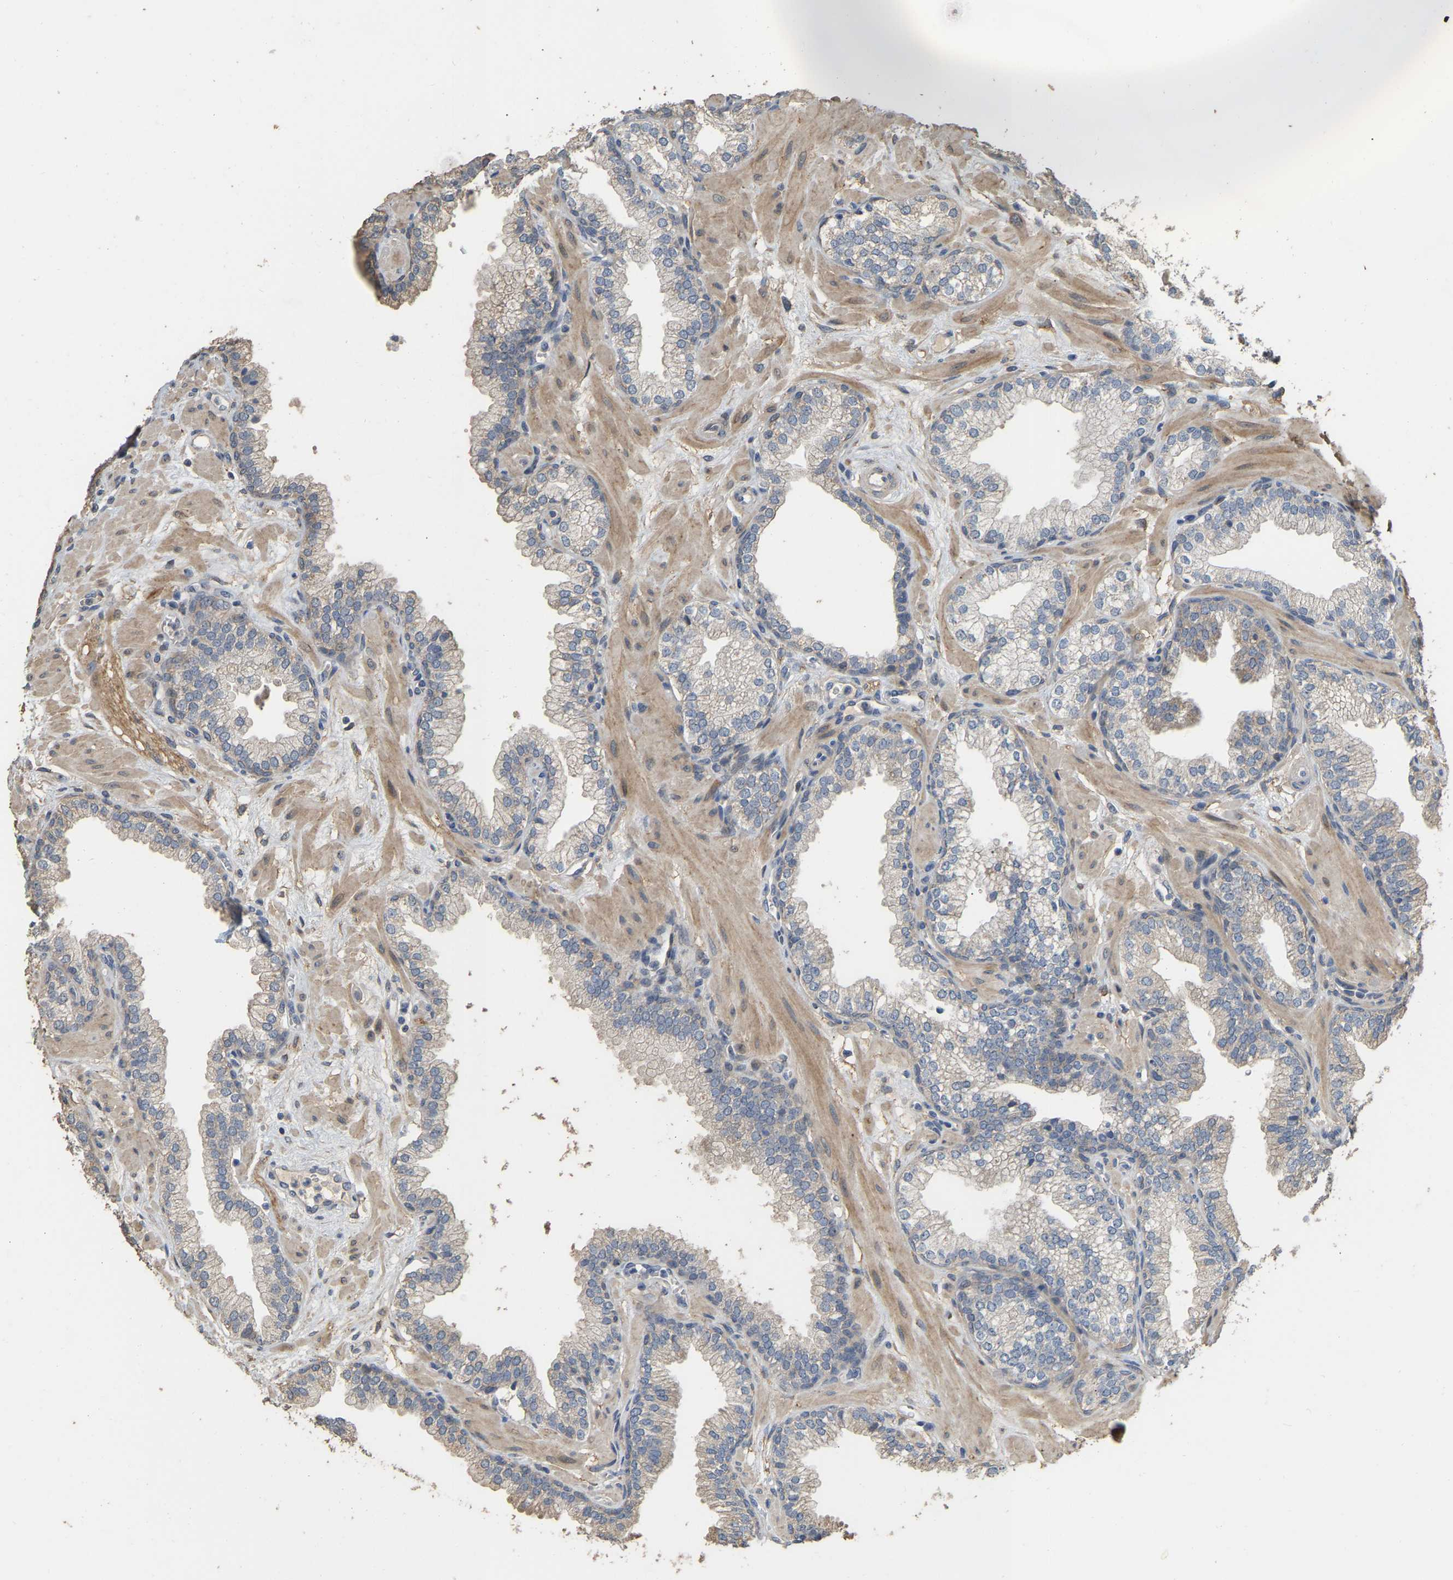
{"staining": {"intensity": "weak", "quantity": "<25%", "location": "cytoplasmic/membranous"}, "tissue": "prostate", "cell_type": "Glandular cells", "image_type": "normal", "snomed": [{"axis": "morphology", "description": "Normal tissue, NOS"}, {"axis": "morphology", "description": "Urothelial carcinoma, Low grade"}, {"axis": "topography", "description": "Urinary bladder"}, {"axis": "topography", "description": "Prostate"}], "caption": "Immunohistochemistry histopathology image of unremarkable prostate stained for a protein (brown), which shows no staining in glandular cells. Nuclei are stained in blue.", "gene": "NCS1", "patient": {"sex": "male", "age": 60}}